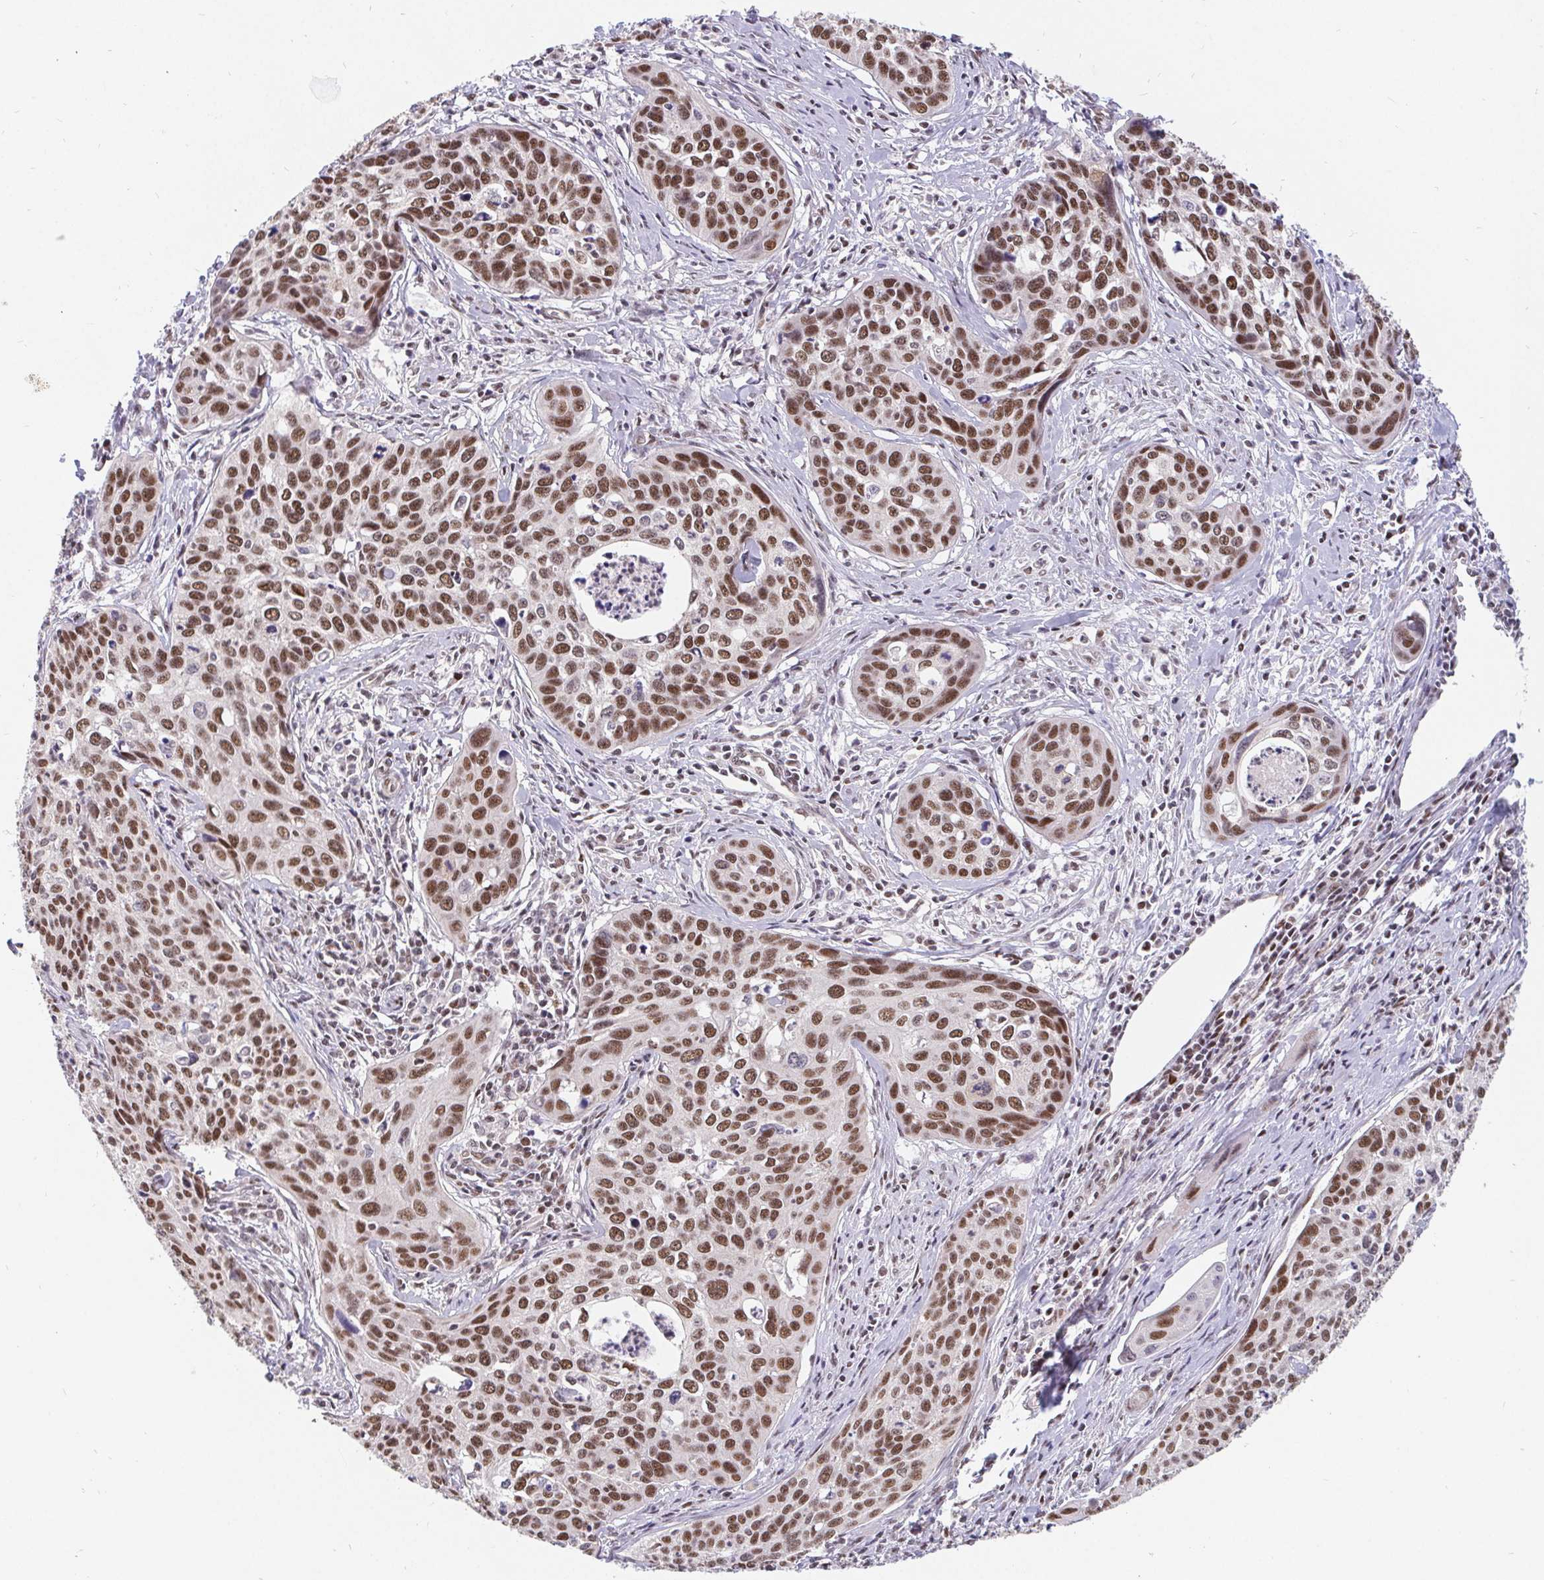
{"staining": {"intensity": "moderate", "quantity": ">75%", "location": "nuclear"}, "tissue": "cervical cancer", "cell_type": "Tumor cells", "image_type": "cancer", "snomed": [{"axis": "morphology", "description": "Squamous cell carcinoma, NOS"}, {"axis": "topography", "description": "Cervix"}], "caption": "DAB immunohistochemical staining of human cervical cancer (squamous cell carcinoma) displays moderate nuclear protein positivity in approximately >75% of tumor cells.", "gene": "POU2F1", "patient": {"sex": "female", "age": 31}}